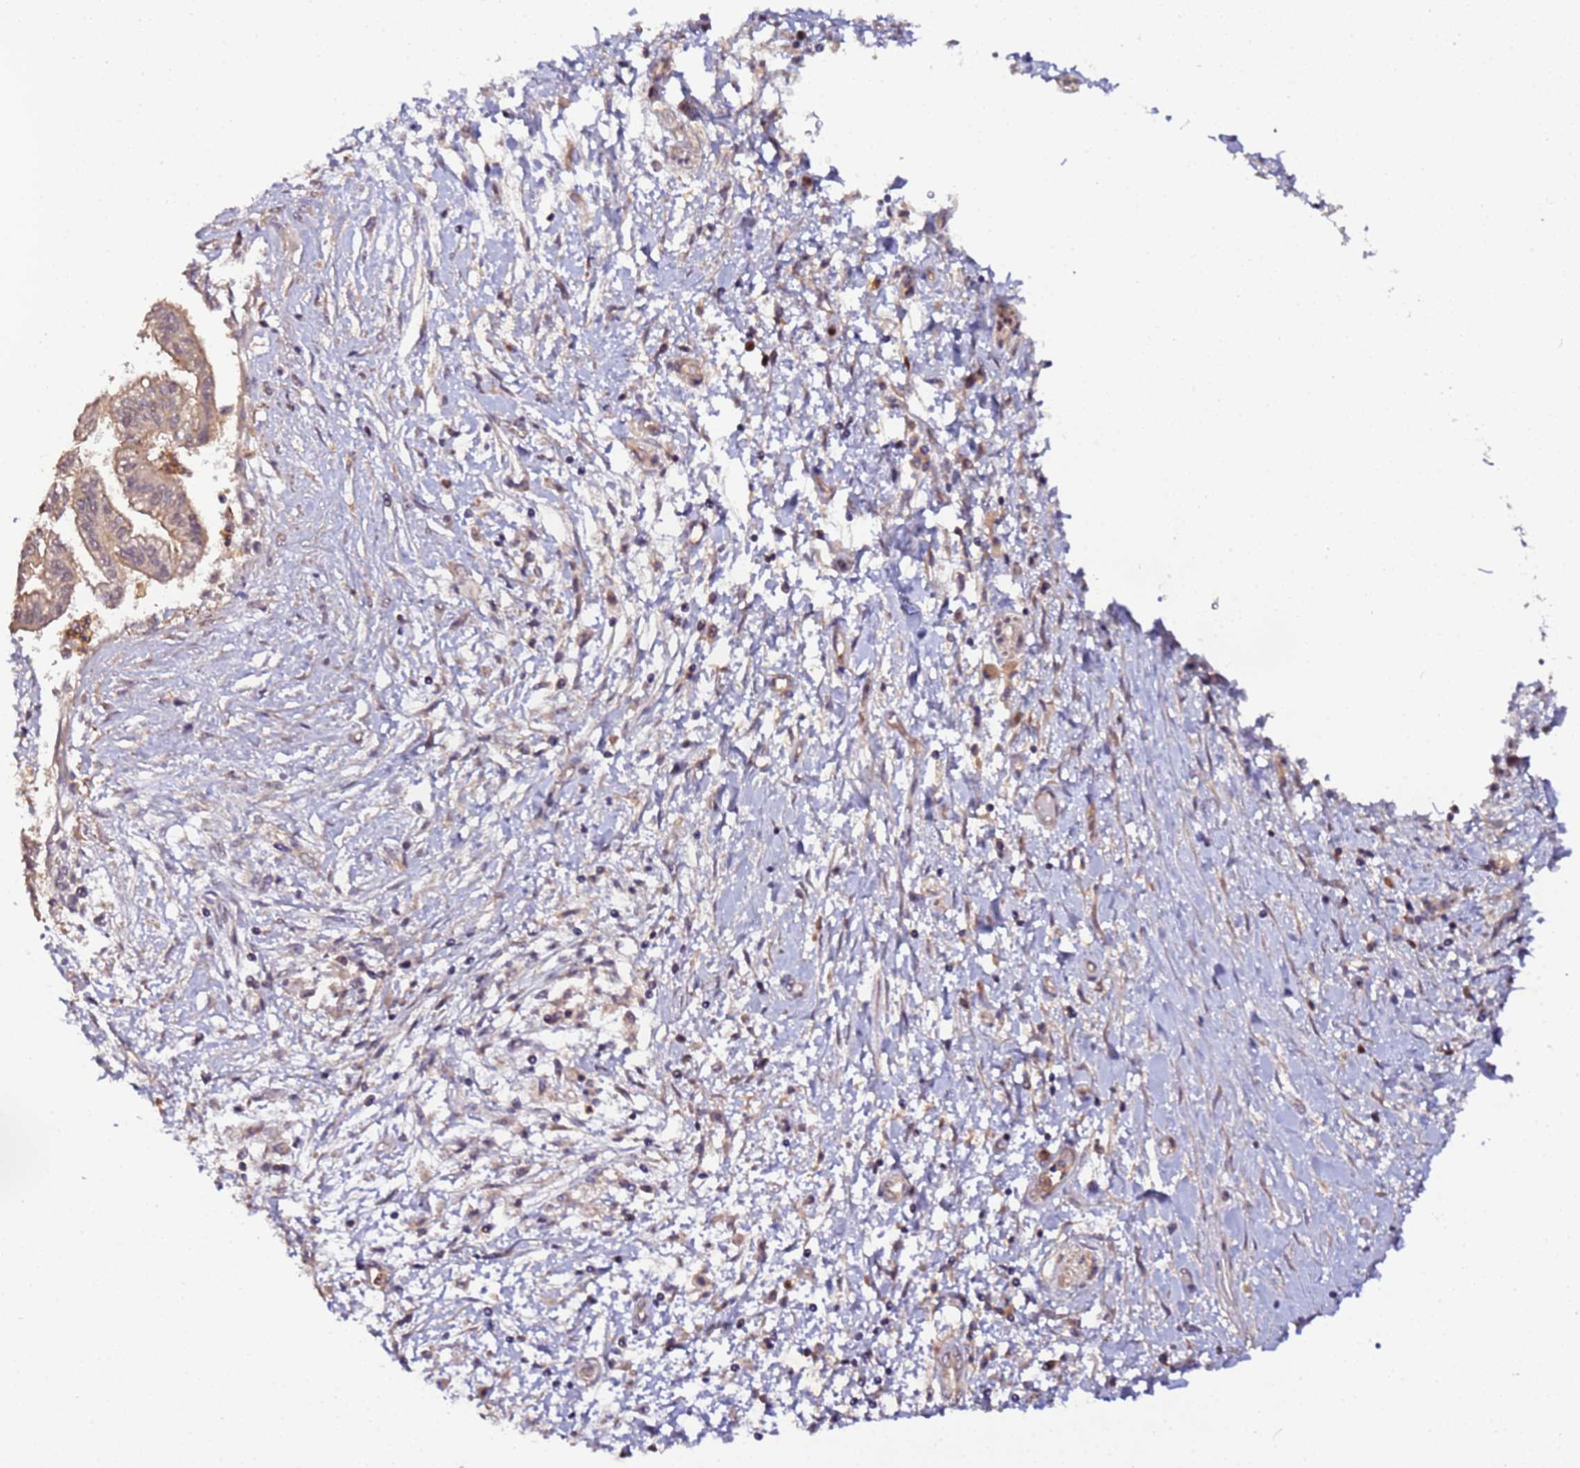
{"staining": {"intensity": "moderate", "quantity": ">75%", "location": "cytoplasmic/membranous"}, "tissue": "pancreatic cancer", "cell_type": "Tumor cells", "image_type": "cancer", "snomed": [{"axis": "morphology", "description": "Adenocarcinoma, NOS"}, {"axis": "topography", "description": "Pancreas"}], "caption": "Adenocarcinoma (pancreatic) was stained to show a protein in brown. There is medium levels of moderate cytoplasmic/membranous staining in approximately >75% of tumor cells.", "gene": "TRIM26", "patient": {"sex": "male", "age": 46}}